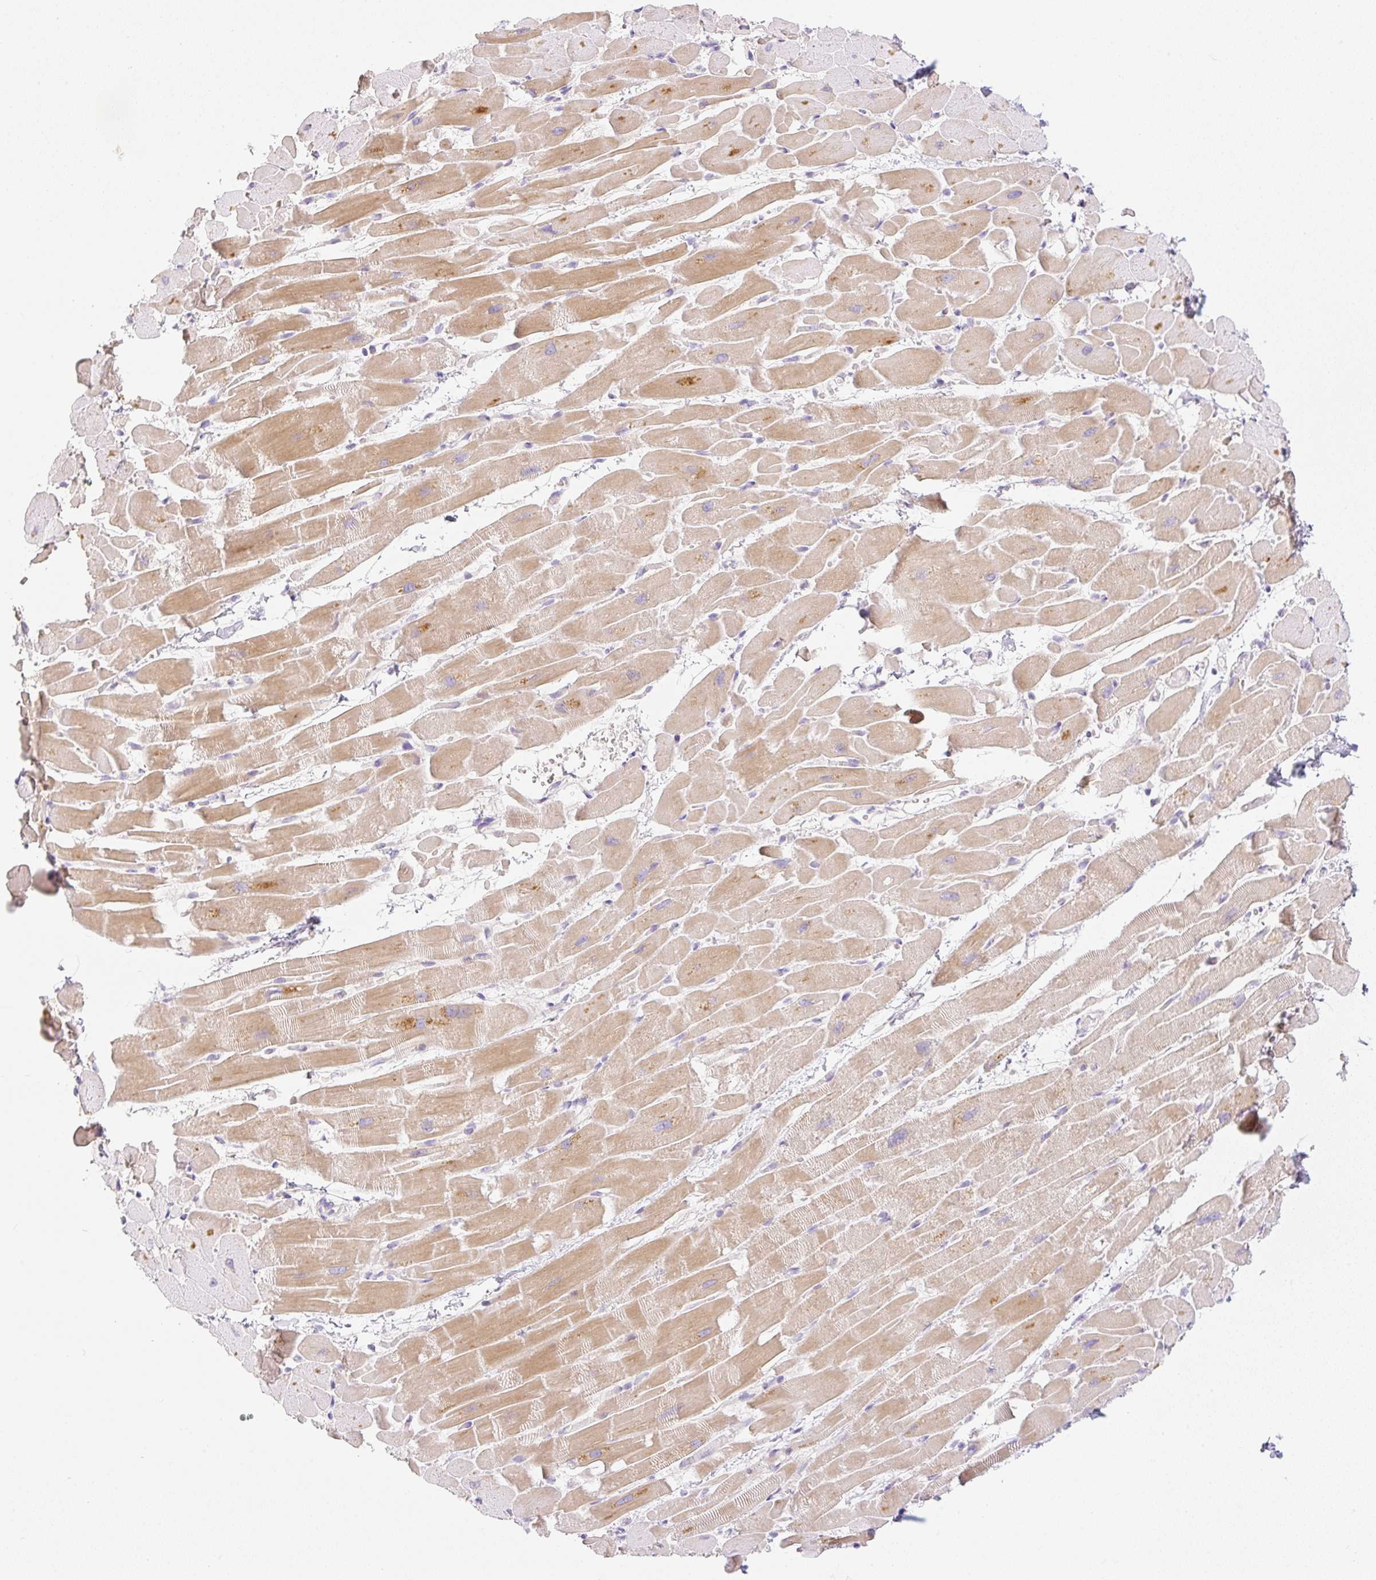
{"staining": {"intensity": "moderate", "quantity": "25%-75%", "location": "cytoplasmic/membranous"}, "tissue": "heart muscle", "cell_type": "Cardiomyocytes", "image_type": "normal", "snomed": [{"axis": "morphology", "description": "Normal tissue, NOS"}, {"axis": "topography", "description": "Heart"}], "caption": "Immunohistochemistry (IHC) micrograph of unremarkable heart muscle: heart muscle stained using immunohistochemistry exhibits medium levels of moderate protein expression localized specifically in the cytoplasmic/membranous of cardiomyocytes, appearing as a cytoplasmic/membranous brown color.", "gene": "MIA2", "patient": {"sex": "male", "age": 37}}